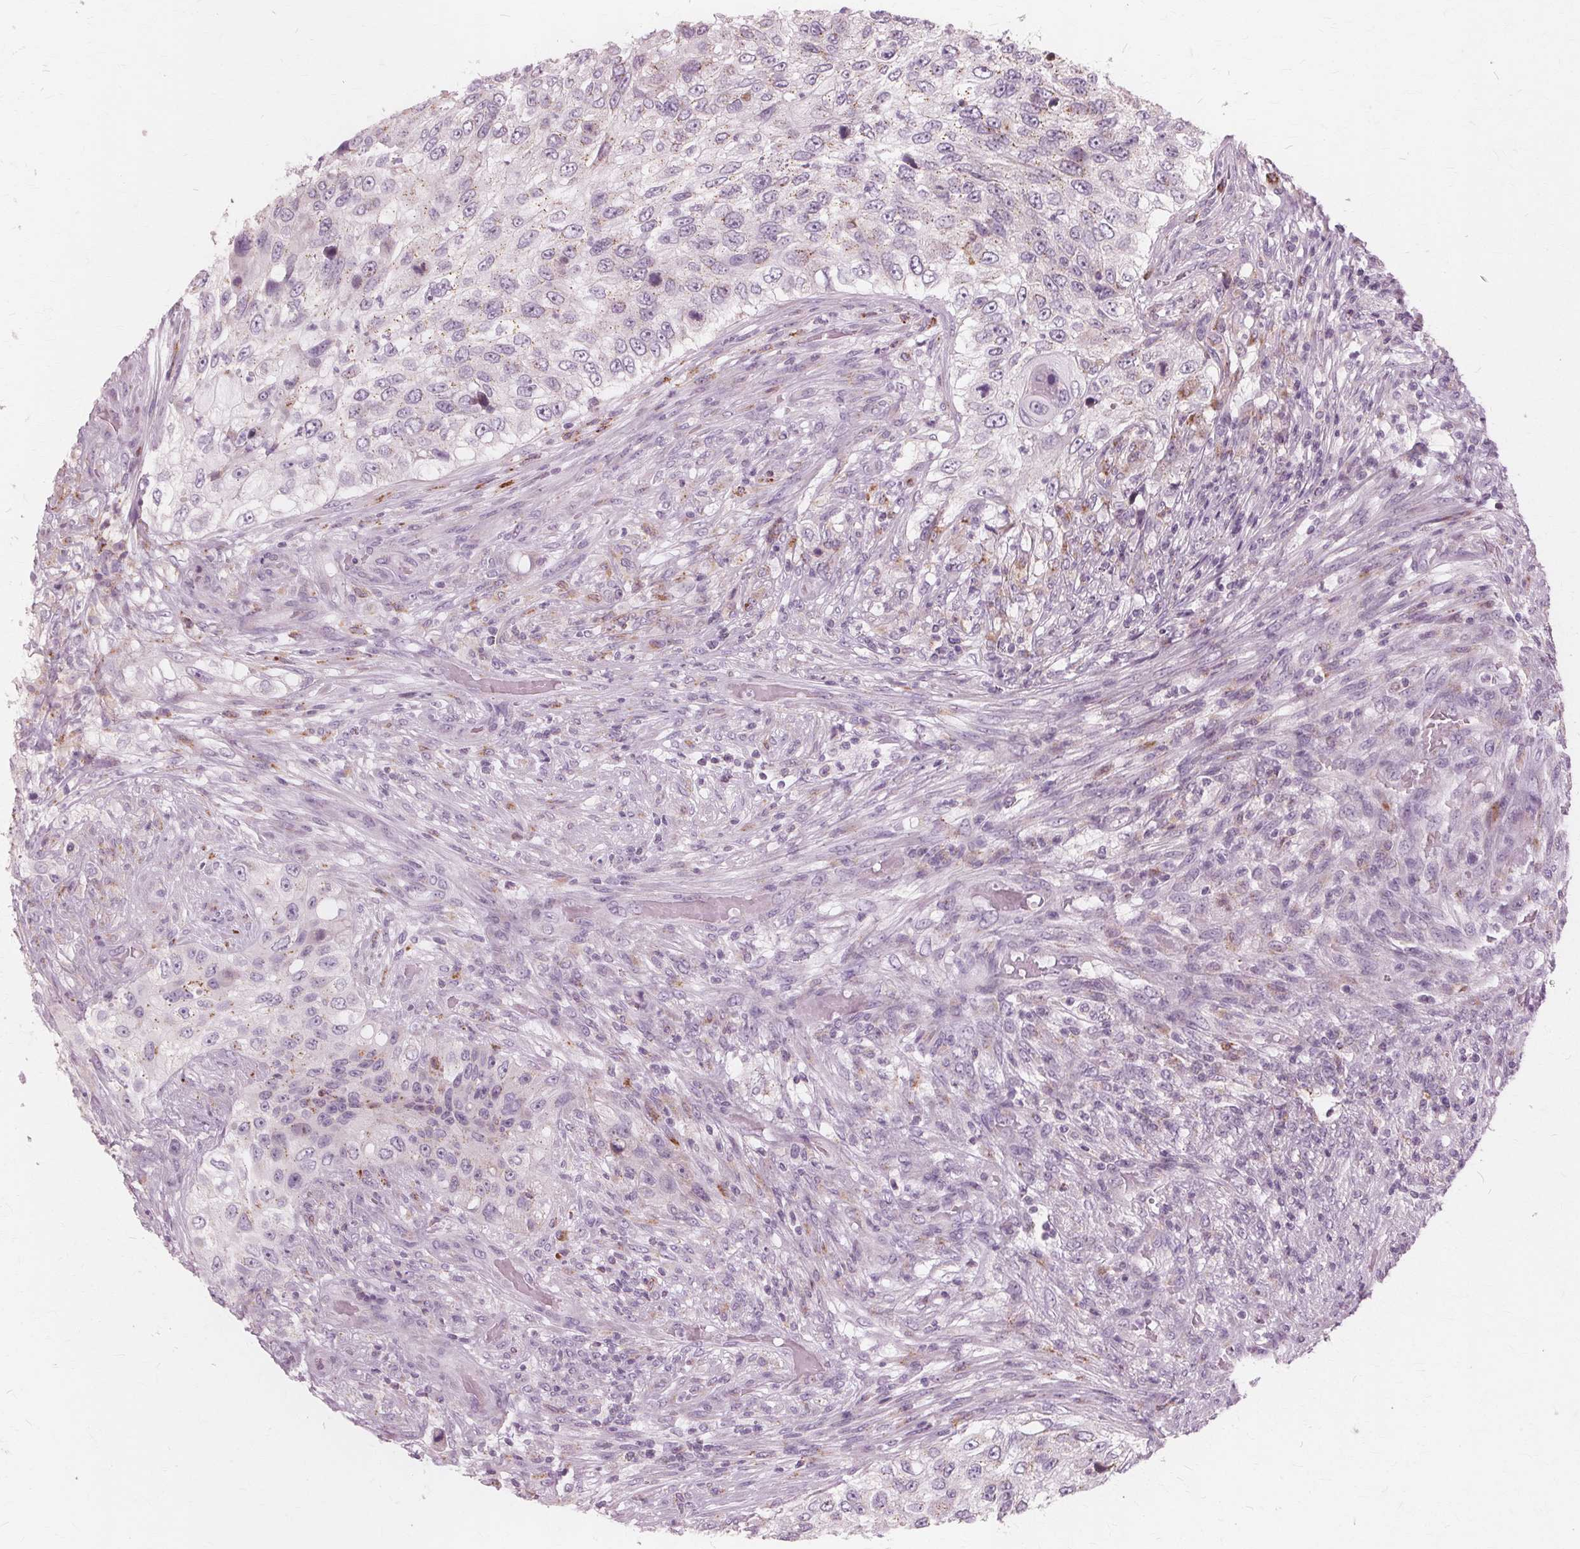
{"staining": {"intensity": "weak", "quantity": "<25%", "location": "cytoplasmic/membranous"}, "tissue": "urothelial cancer", "cell_type": "Tumor cells", "image_type": "cancer", "snomed": [{"axis": "morphology", "description": "Urothelial carcinoma, High grade"}, {"axis": "topography", "description": "Urinary bladder"}], "caption": "This is an immunohistochemistry (IHC) image of human urothelial carcinoma (high-grade). There is no expression in tumor cells.", "gene": "DNASE2", "patient": {"sex": "female", "age": 60}}